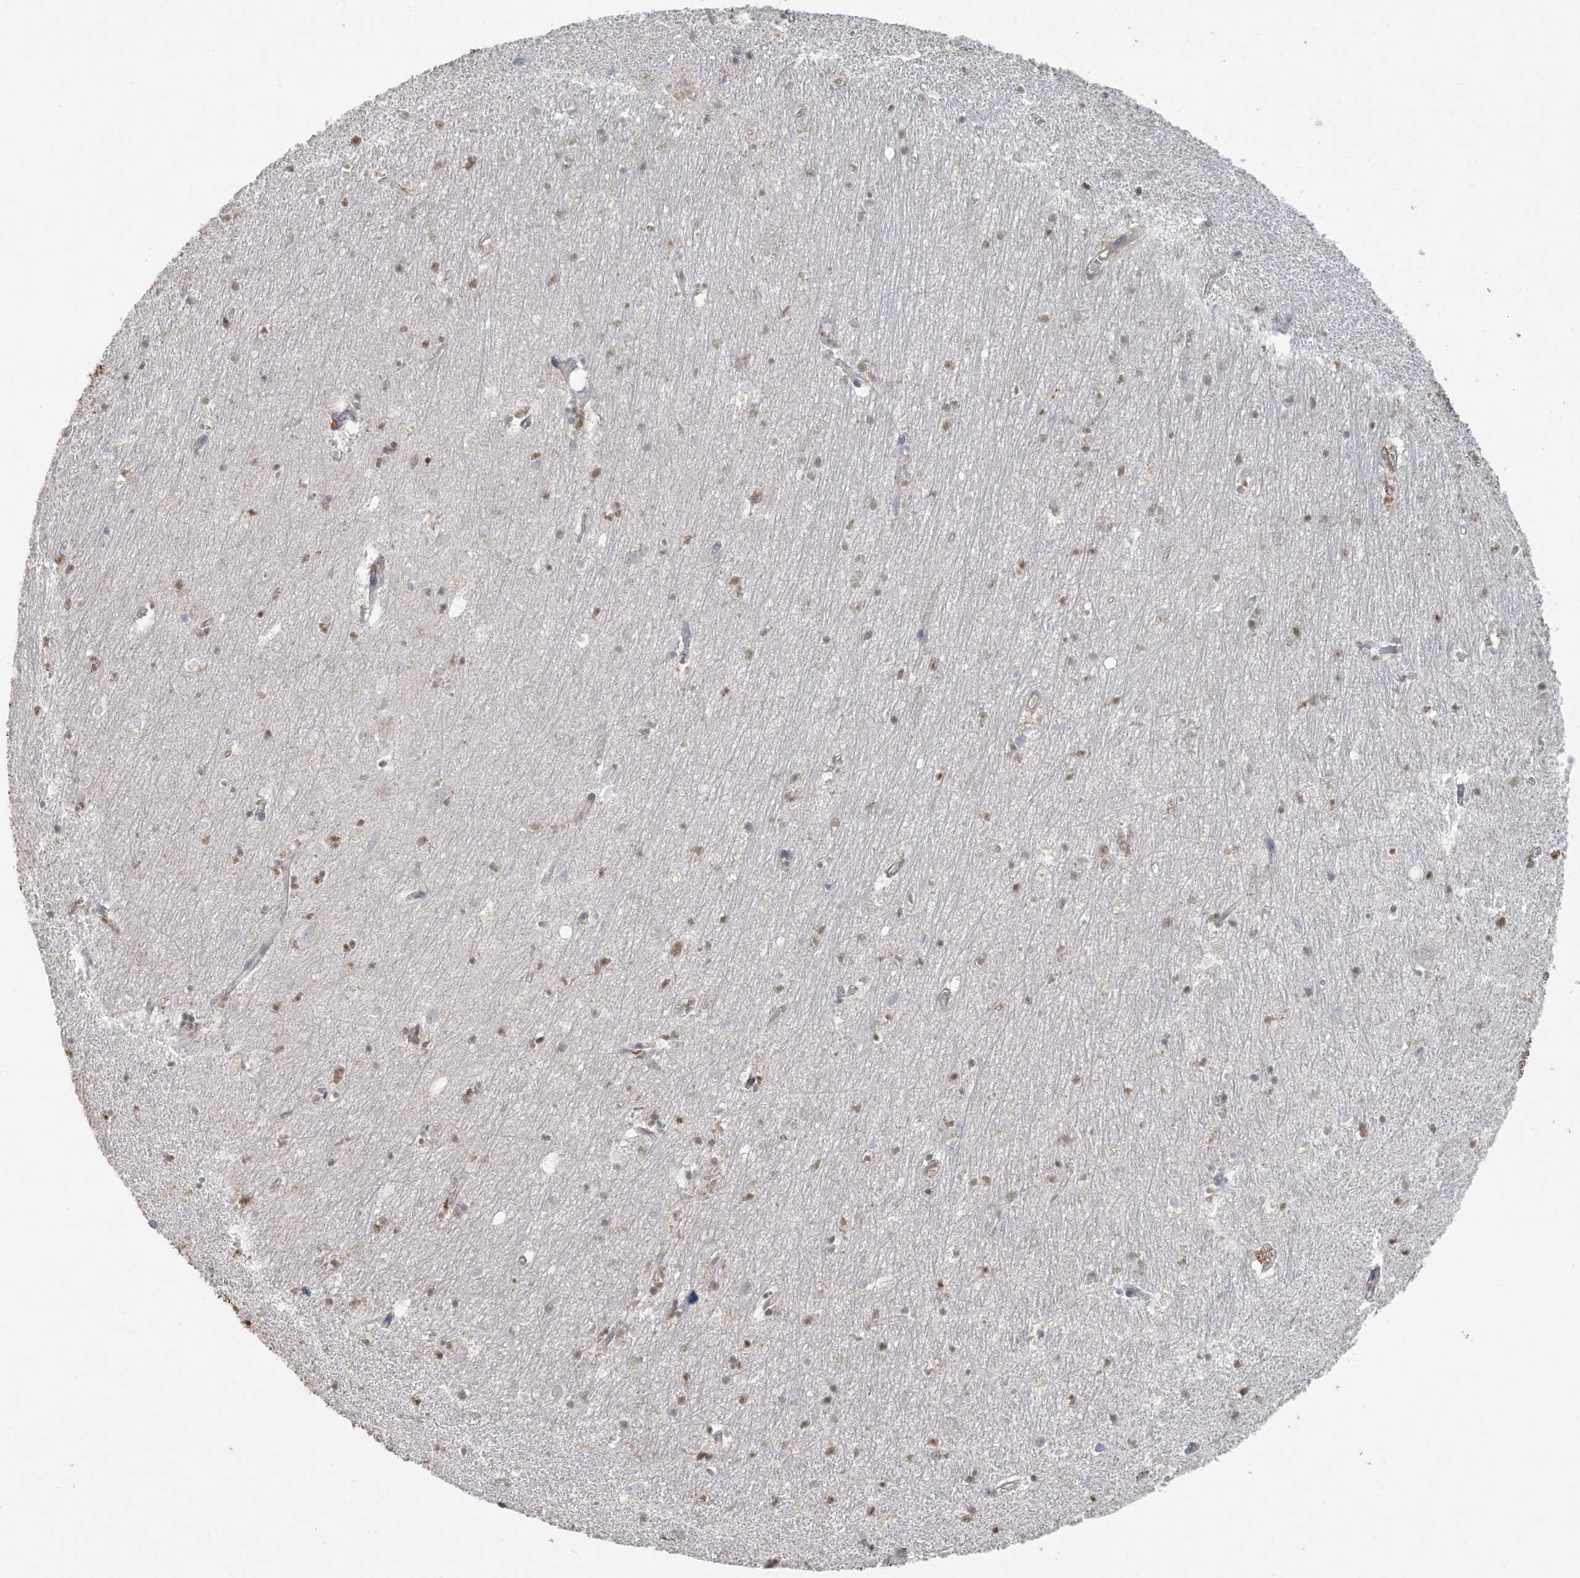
{"staining": {"intensity": "weak", "quantity": "25%-75%", "location": "nuclear"}, "tissue": "hippocampus", "cell_type": "Glial cells", "image_type": "normal", "snomed": [{"axis": "morphology", "description": "Normal tissue, NOS"}, {"axis": "topography", "description": "Hippocampus"}], "caption": "Immunohistochemistry of unremarkable hippocampus displays low levels of weak nuclear positivity in approximately 25%-75% of glial cells. (Brightfield microscopy of DAB IHC at high magnification).", "gene": "HACL1", "patient": {"sex": "female", "age": 64}}